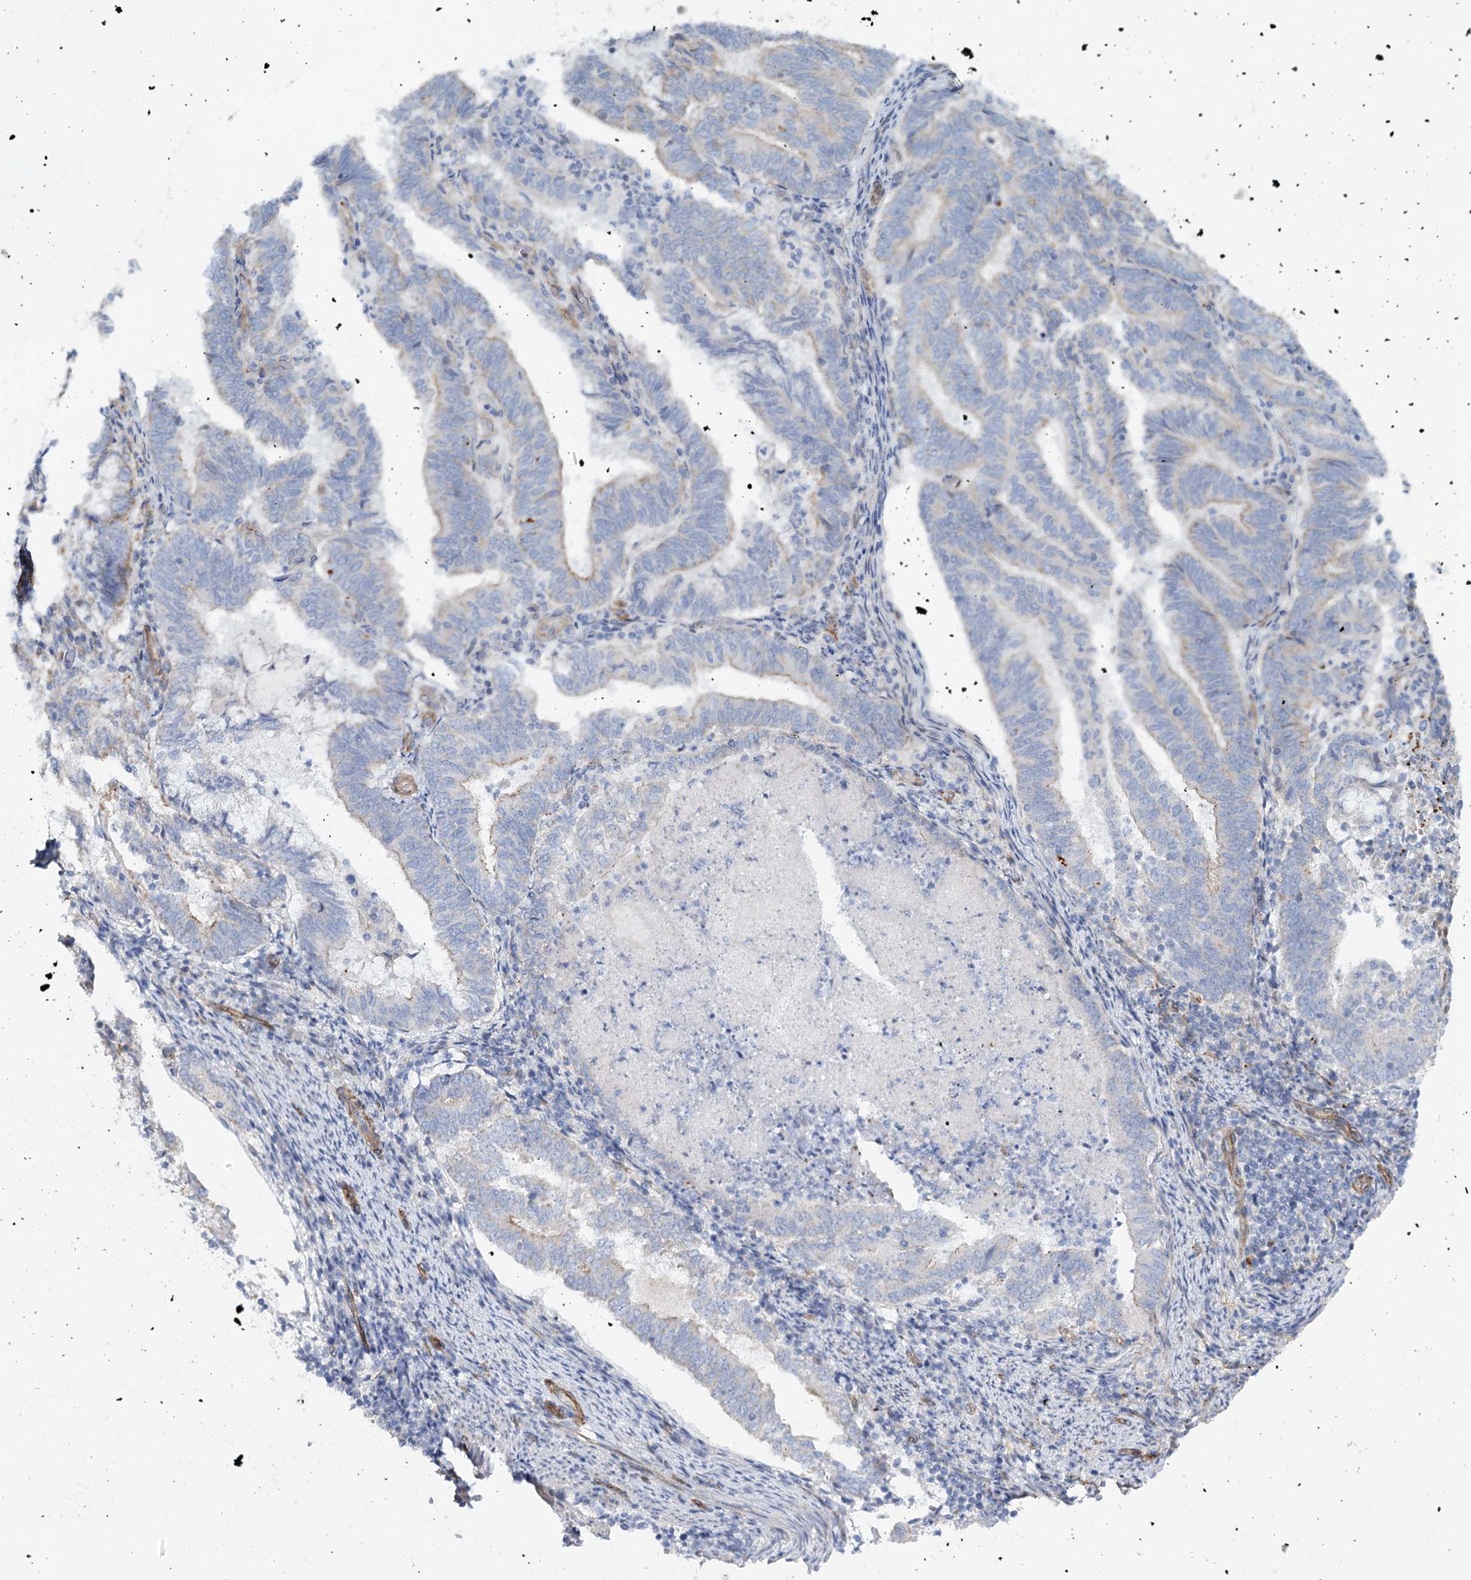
{"staining": {"intensity": "weak", "quantity": "<25%", "location": "cytoplasmic/membranous"}, "tissue": "endometrial cancer", "cell_type": "Tumor cells", "image_type": "cancer", "snomed": [{"axis": "morphology", "description": "Adenocarcinoma, NOS"}, {"axis": "topography", "description": "Endometrium"}], "caption": "IHC of endometrial cancer (adenocarcinoma) reveals no staining in tumor cells.", "gene": "TMEM164", "patient": {"sex": "female", "age": 80}}